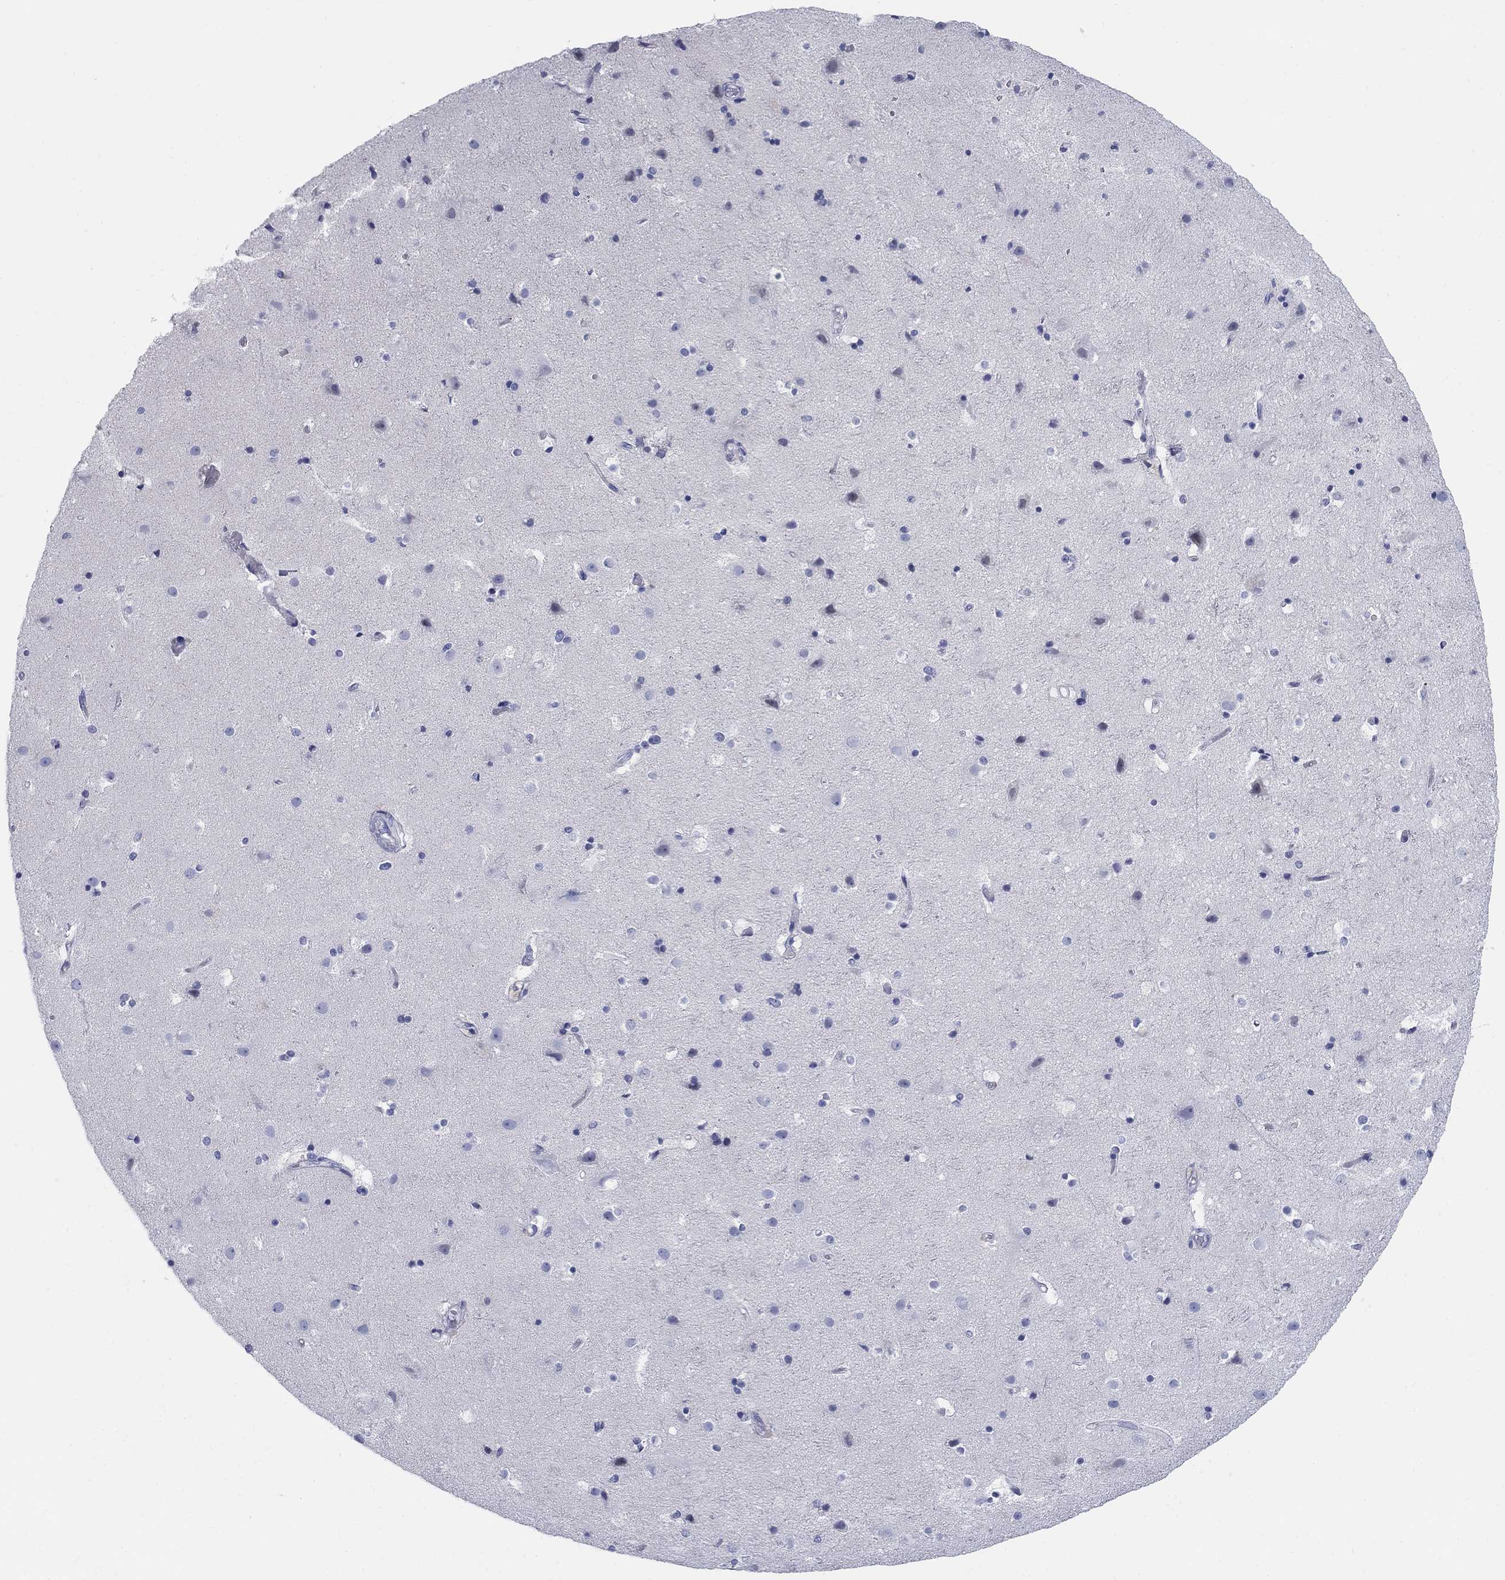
{"staining": {"intensity": "negative", "quantity": "none", "location": "none"}, "tissue": "cerebral cortex", "cell_type": "Endothelial cells", "image_type": "normal", "snomed": [{"axis": "morphology", "description": "Normal tissue, NOS"}, {"axis": "topography", "description": "Cerebral cortex"}], "caption": "This is an immunohistochemistry photomicrograph of benign human cerebral cortex. There is no expression in endothelial cells.", "gene": "HEATR4", "patient": {"sex": "female", "age": 52}}